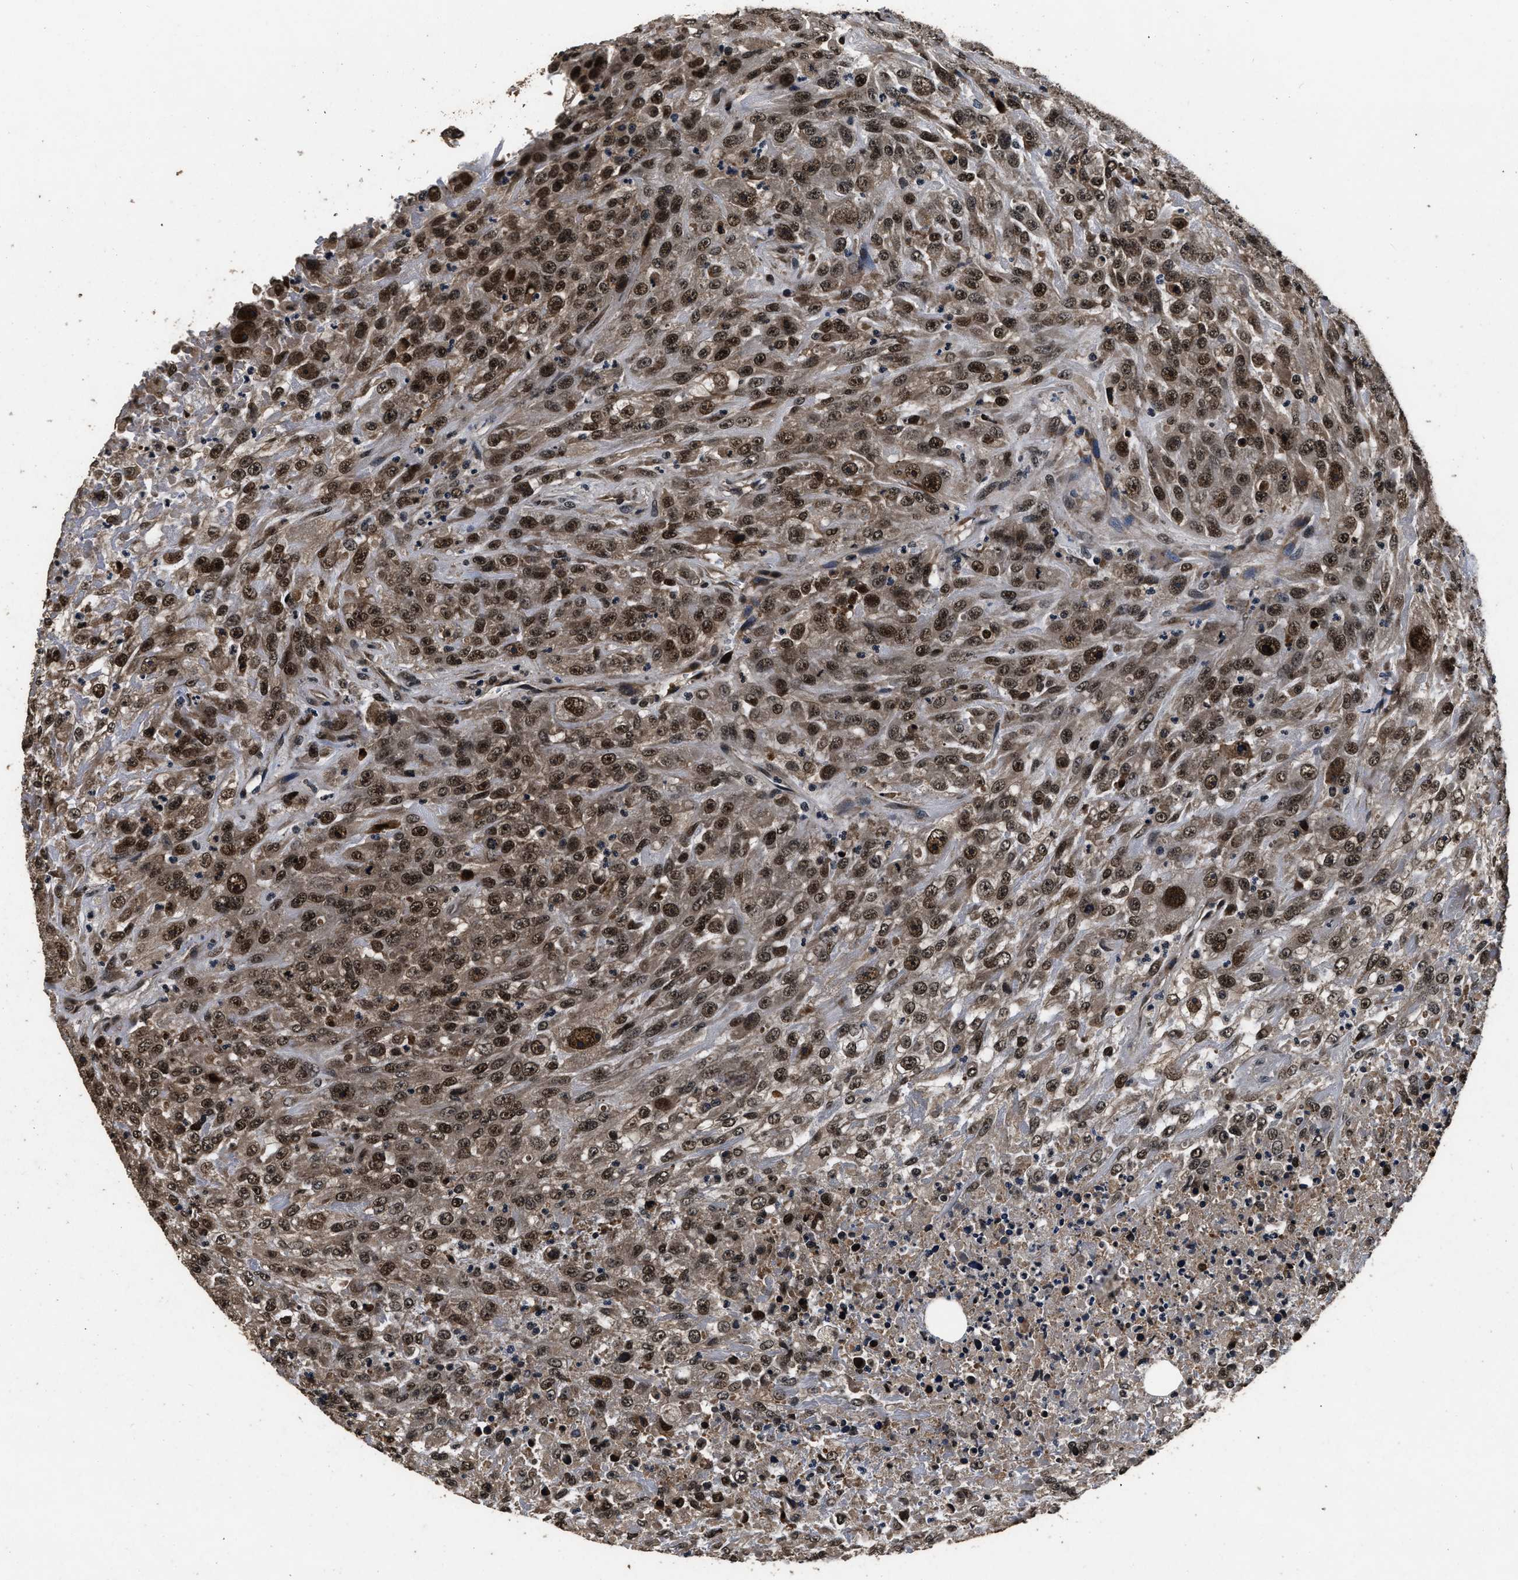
{"staining": {"intensity": "strong", "quantity": ">75%", "location": "nuclear"}, "tissue": "urothelial cancer", "cell_type": "Tumor cells", "image_type": "cancer", "snomed": [{"axis": "morphology", "description": "Urothelial carcinoma, High grade"}, {"axis": "topography", "description": "Urinary bladder"}], "caption": "An IHC photomicrograph of neoplastic tissue is shown. Protein staining in brown shows strong nuclear positivity in urothelial carcinoma (high-grade) within tumor cells. (DAB = brown stain, brightfield microscopy at high magnification).", "gene": "CSTF1", "patient": {"sex": "male", "age": 46}}